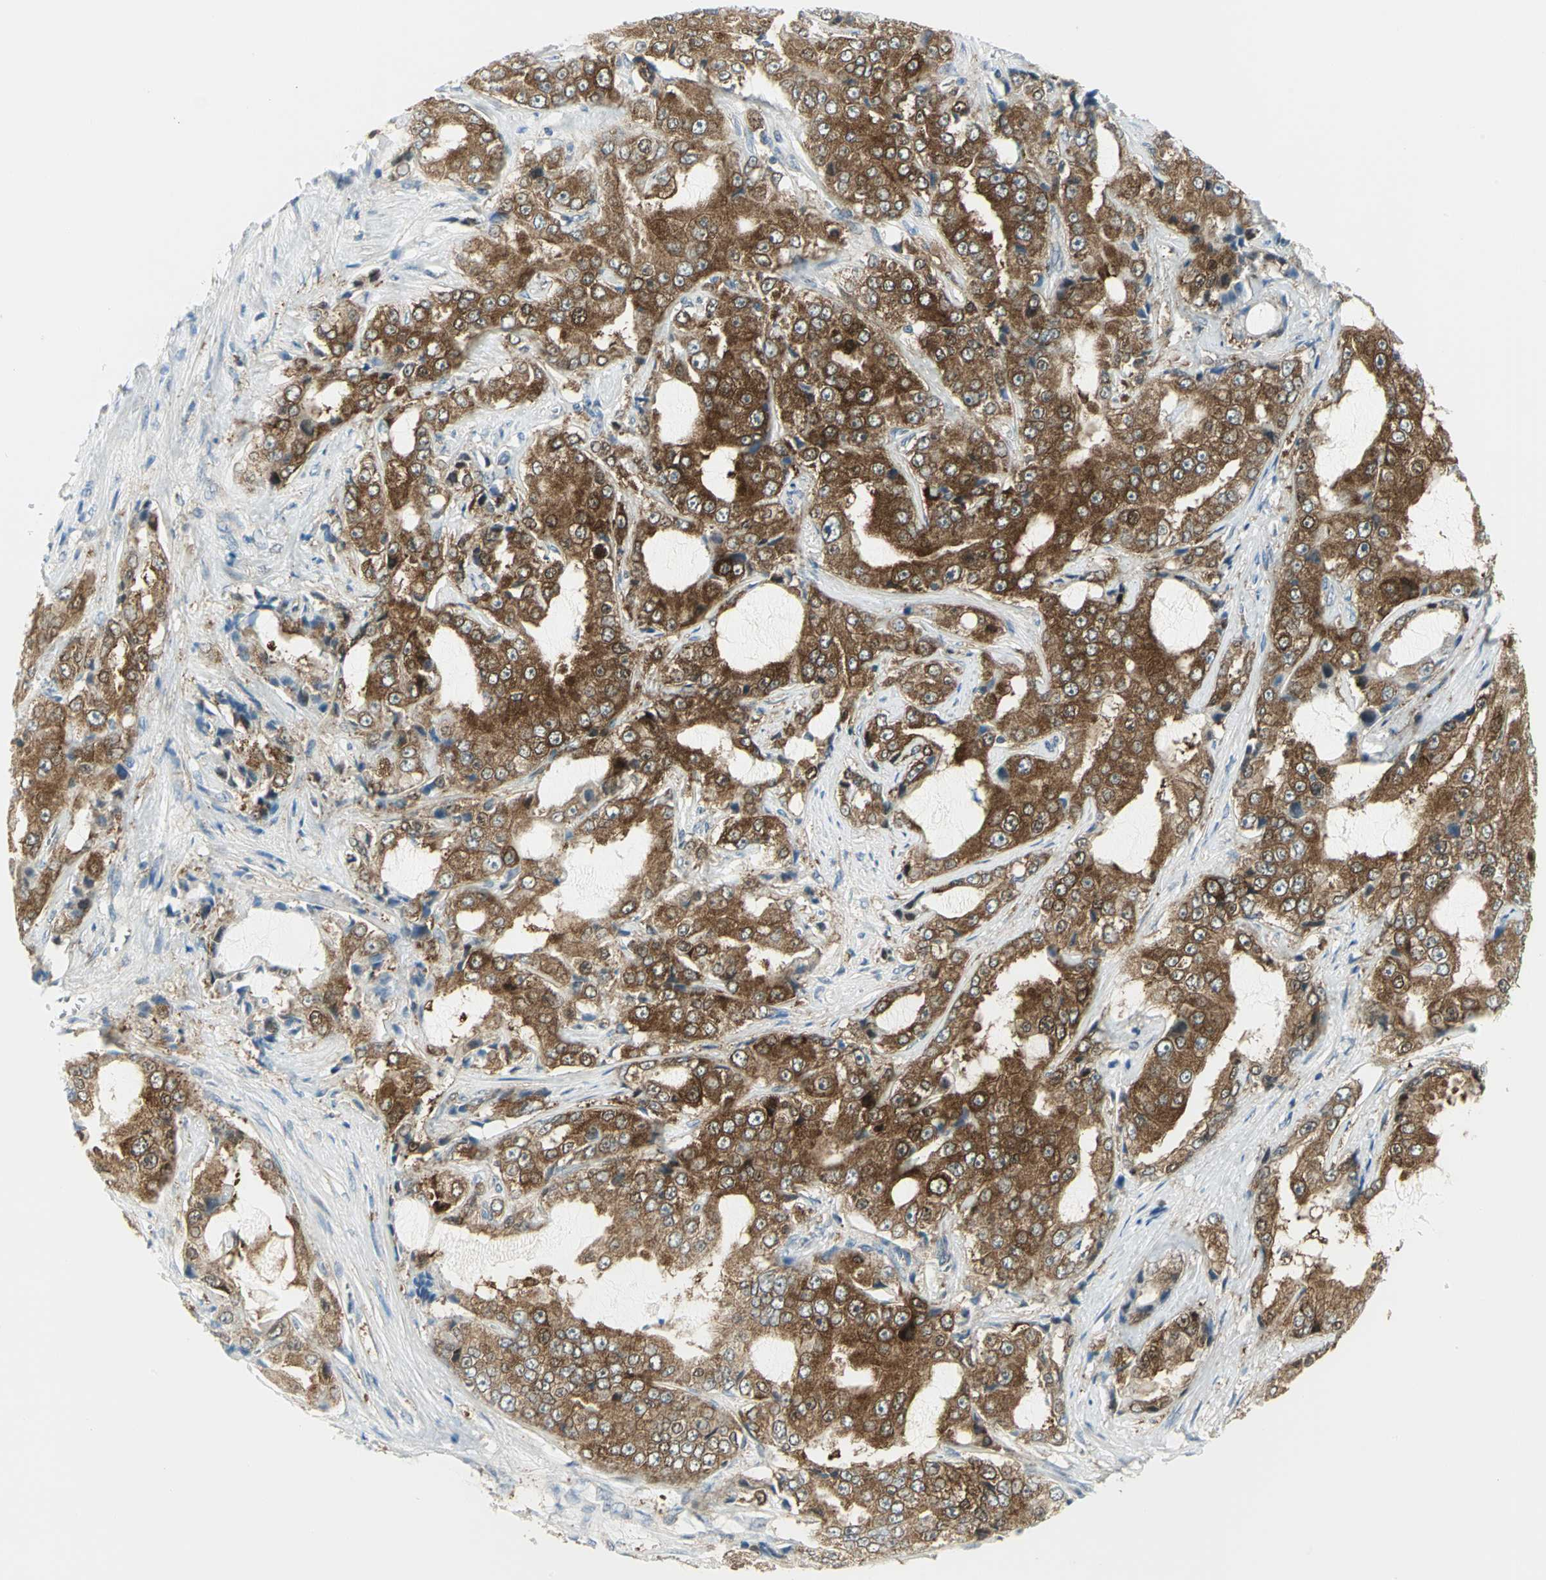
{"staining": {"intensity": "strong", "quantity": ">75%", "location": "cytoplasmic/membranous"}, "tissue": "prostate cancer", "cell_type": "Tumor cells", "image_type": "cancer", "snomed": [{"axis": "morphology", "description": "Adenocarcinoma, High grade"}, {"axis": "topography", "description": "Prostate"}], "caption": "Protein analysis of prostate adenocarcinoma (high-grade) tissue shows strong cytoplasmic/membranous staining in approximately >75% of tumor cells.", "gene": "ALDOA", "patient": {"sex": "male", "age": 73}}